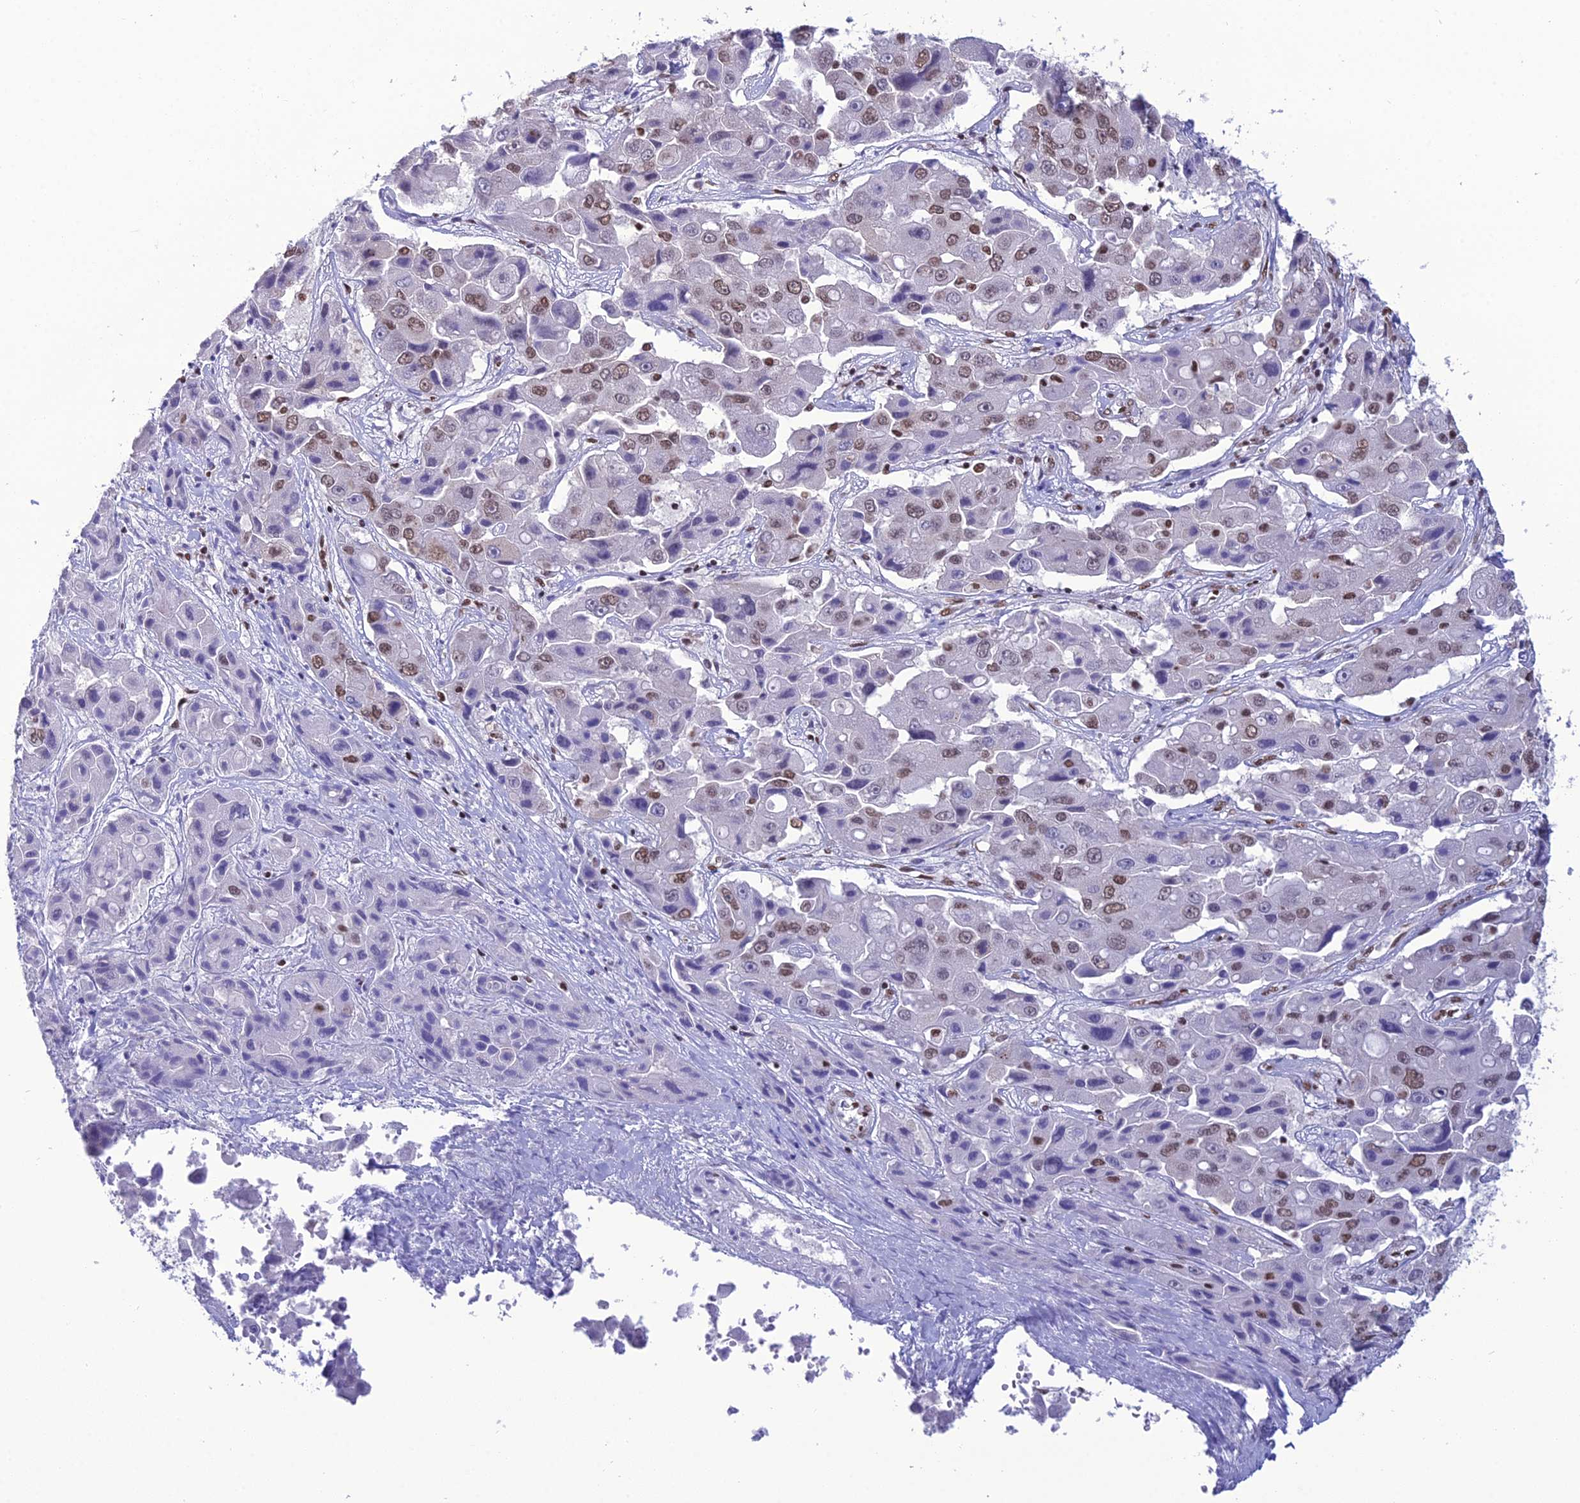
{"staining": {"intensity": "moderate", "quantity": "25%-75%", "location": "nuclear"}, "tissue": "liver cancer", "cell_type": "Tumor cells", "image_type": "cancer", "snomed": [{"axis": "morphology", "description": "Cholangiocarcinoma"}, {"axis": "topography", "description": "Liver"}], "caption": "Immunohistochemistry staining of liver cholangiocarcinoma, which exhibits medium levels of moderate nuclear staining in approximately 25%-75% of tumor cells indicating moderate nuclear protein staining. The staining was performed using DAB (brown) for protein detection and nuclei were counterstained in hematoxylin (blue).", "gene": "PRAMEF12", "patient": {"sex": "male", "age": 67}}